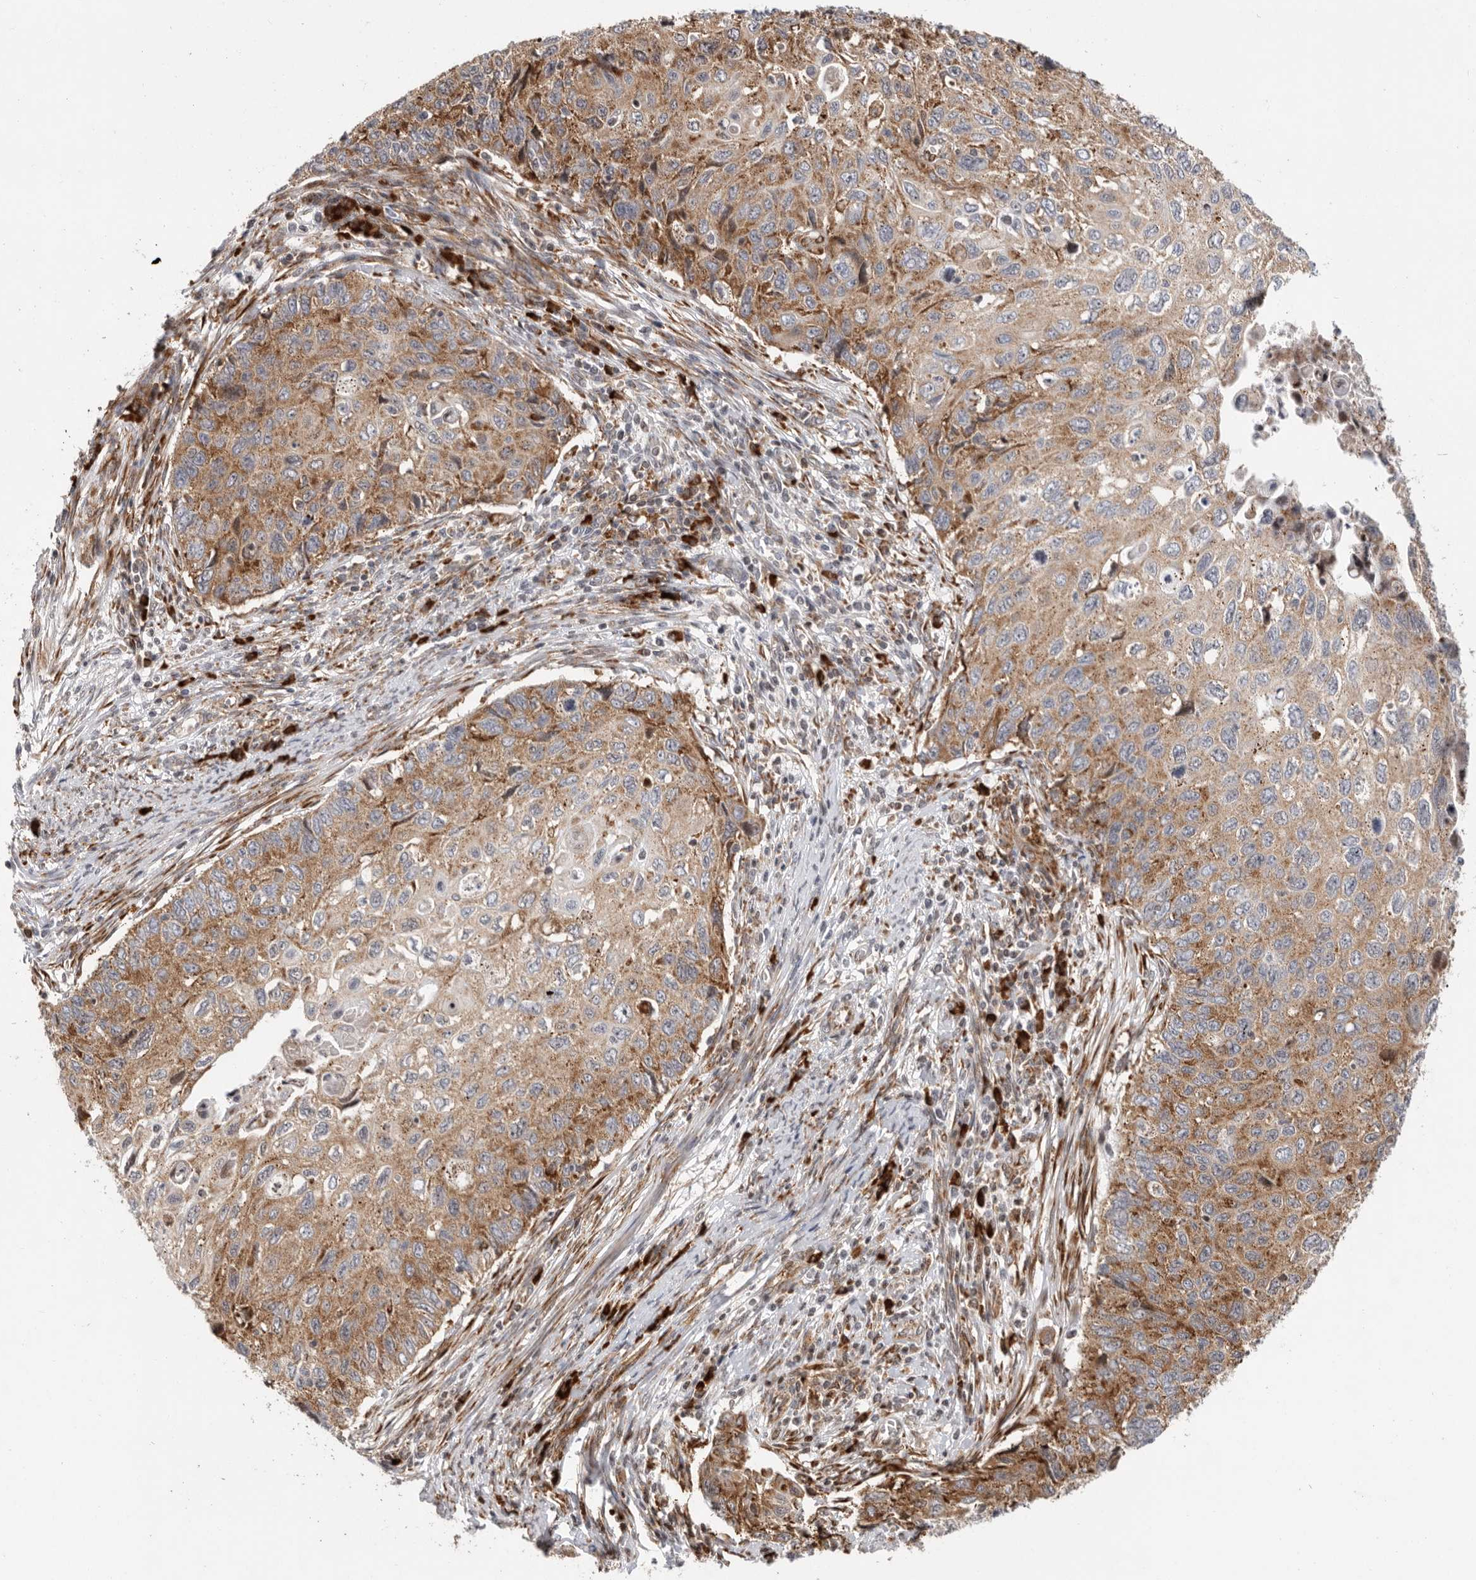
{"staining": {"intensity": "moderate", "quantity": ">75%", "location": "cytoplasmic/membranous"}, "tissue": "cervical cancer", "cell_type": "Tumor cells", "image_type": "cancer", "snomed": [{"axis": "morphology", "description": "Squamous cell carcinoma, NOS"}, {"axis": "topography", "description": "Cervix"}], "caption": "The photomicrograph displays staining of squamous cell carcinoma (cervical), revealing moderate cytoplasmic/membranous protein expression (brown color) within tumor cells.", "gene": "FZD3", "patient": {"sex": "female", "age": 70}}